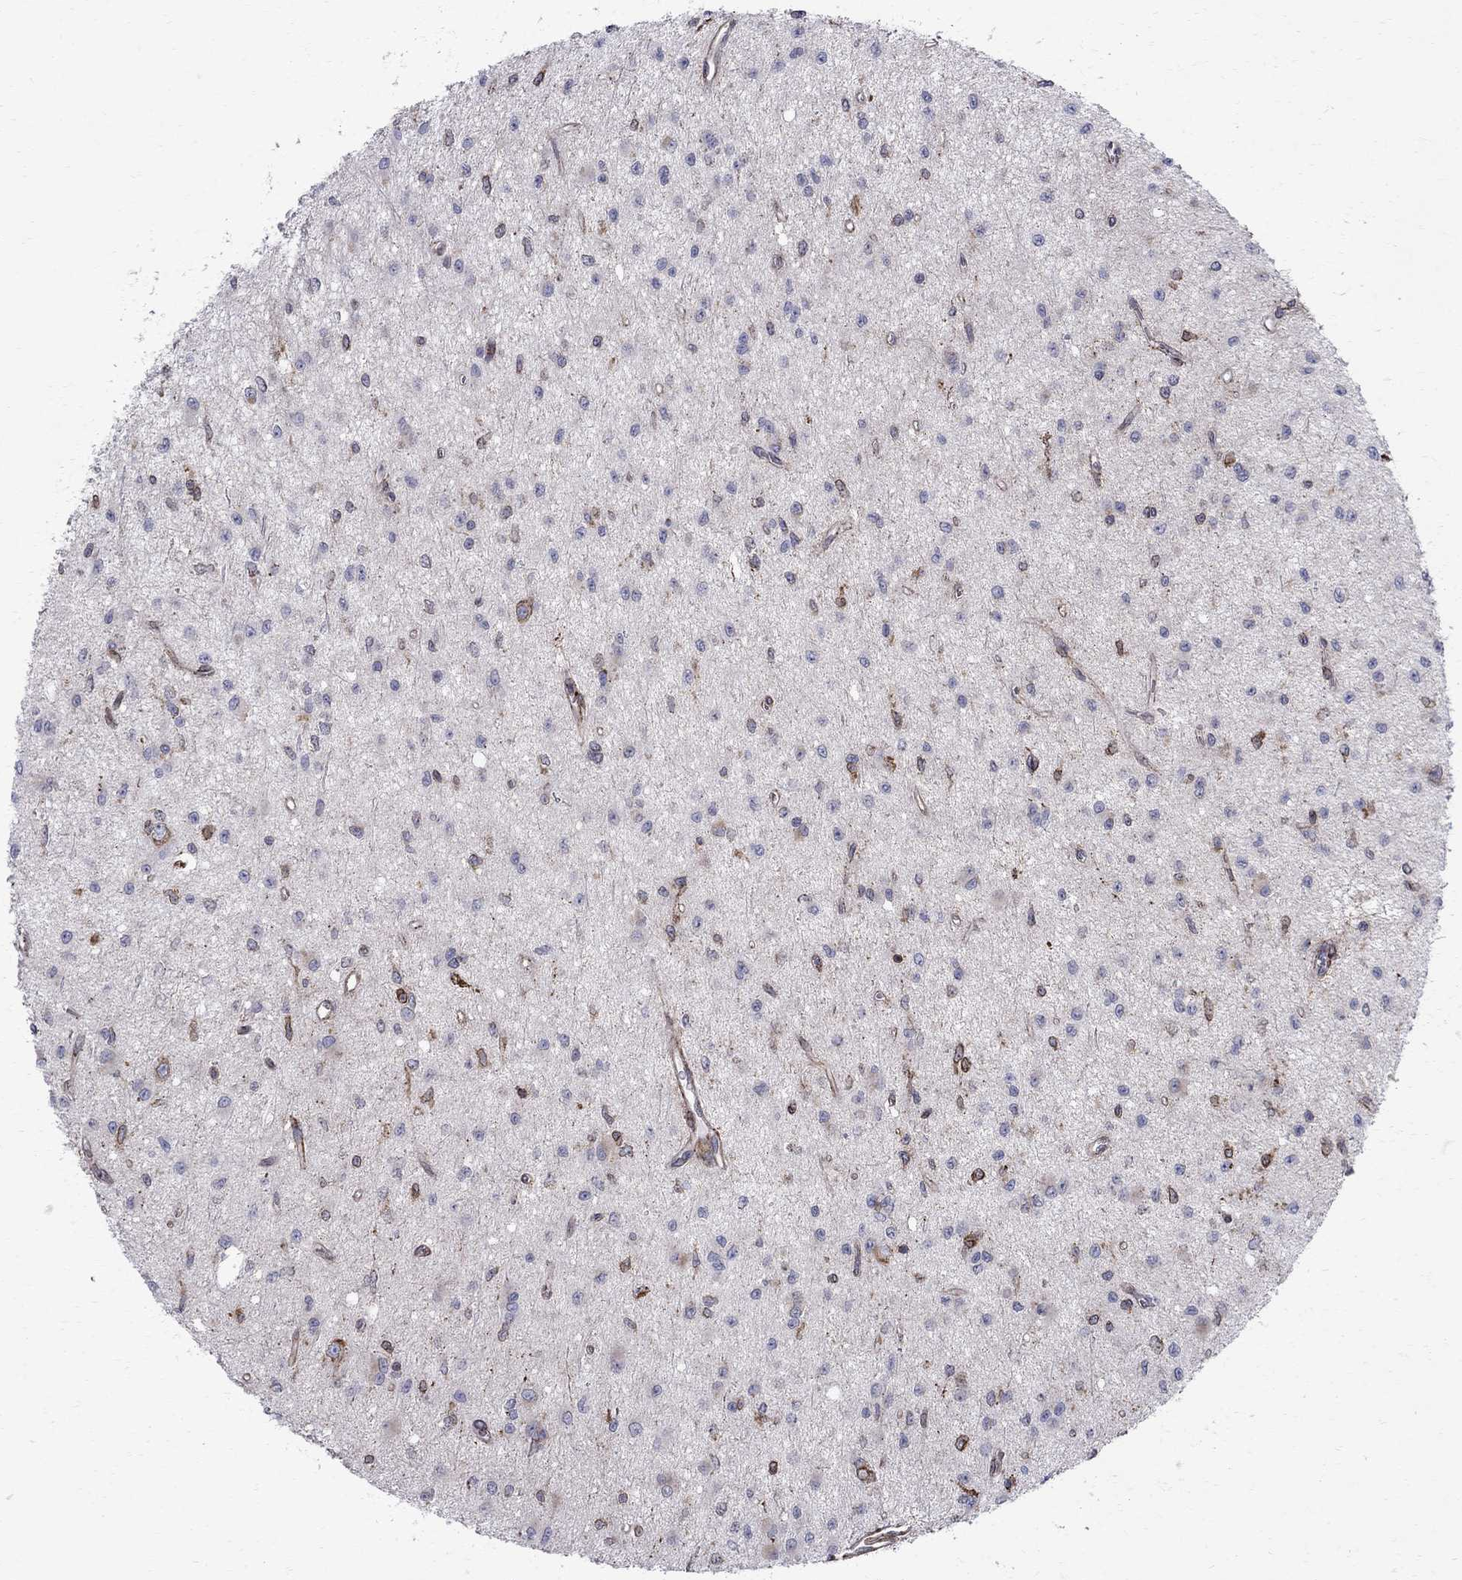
{"staining": {"intensity": "negative", "quantity": "none", "location": "none"}, "tissue": "glioma", "cell_type": "Tumor cells", "image_type": "cancer", "snomed": [{"axis": "morphology", "description": "Glioma, malignant, Low grade"}, {"axis": "topography", "description": "Brain"}], "caption": "The histopathology image exhibits no significant expression in tumor cells of malignant glioma (low-grade). (Brightfield microscopy of DAB immunohistochemistry at high magnification).", "gene": "CAB39L", "patient": {"sex": "female", "age": 45}}